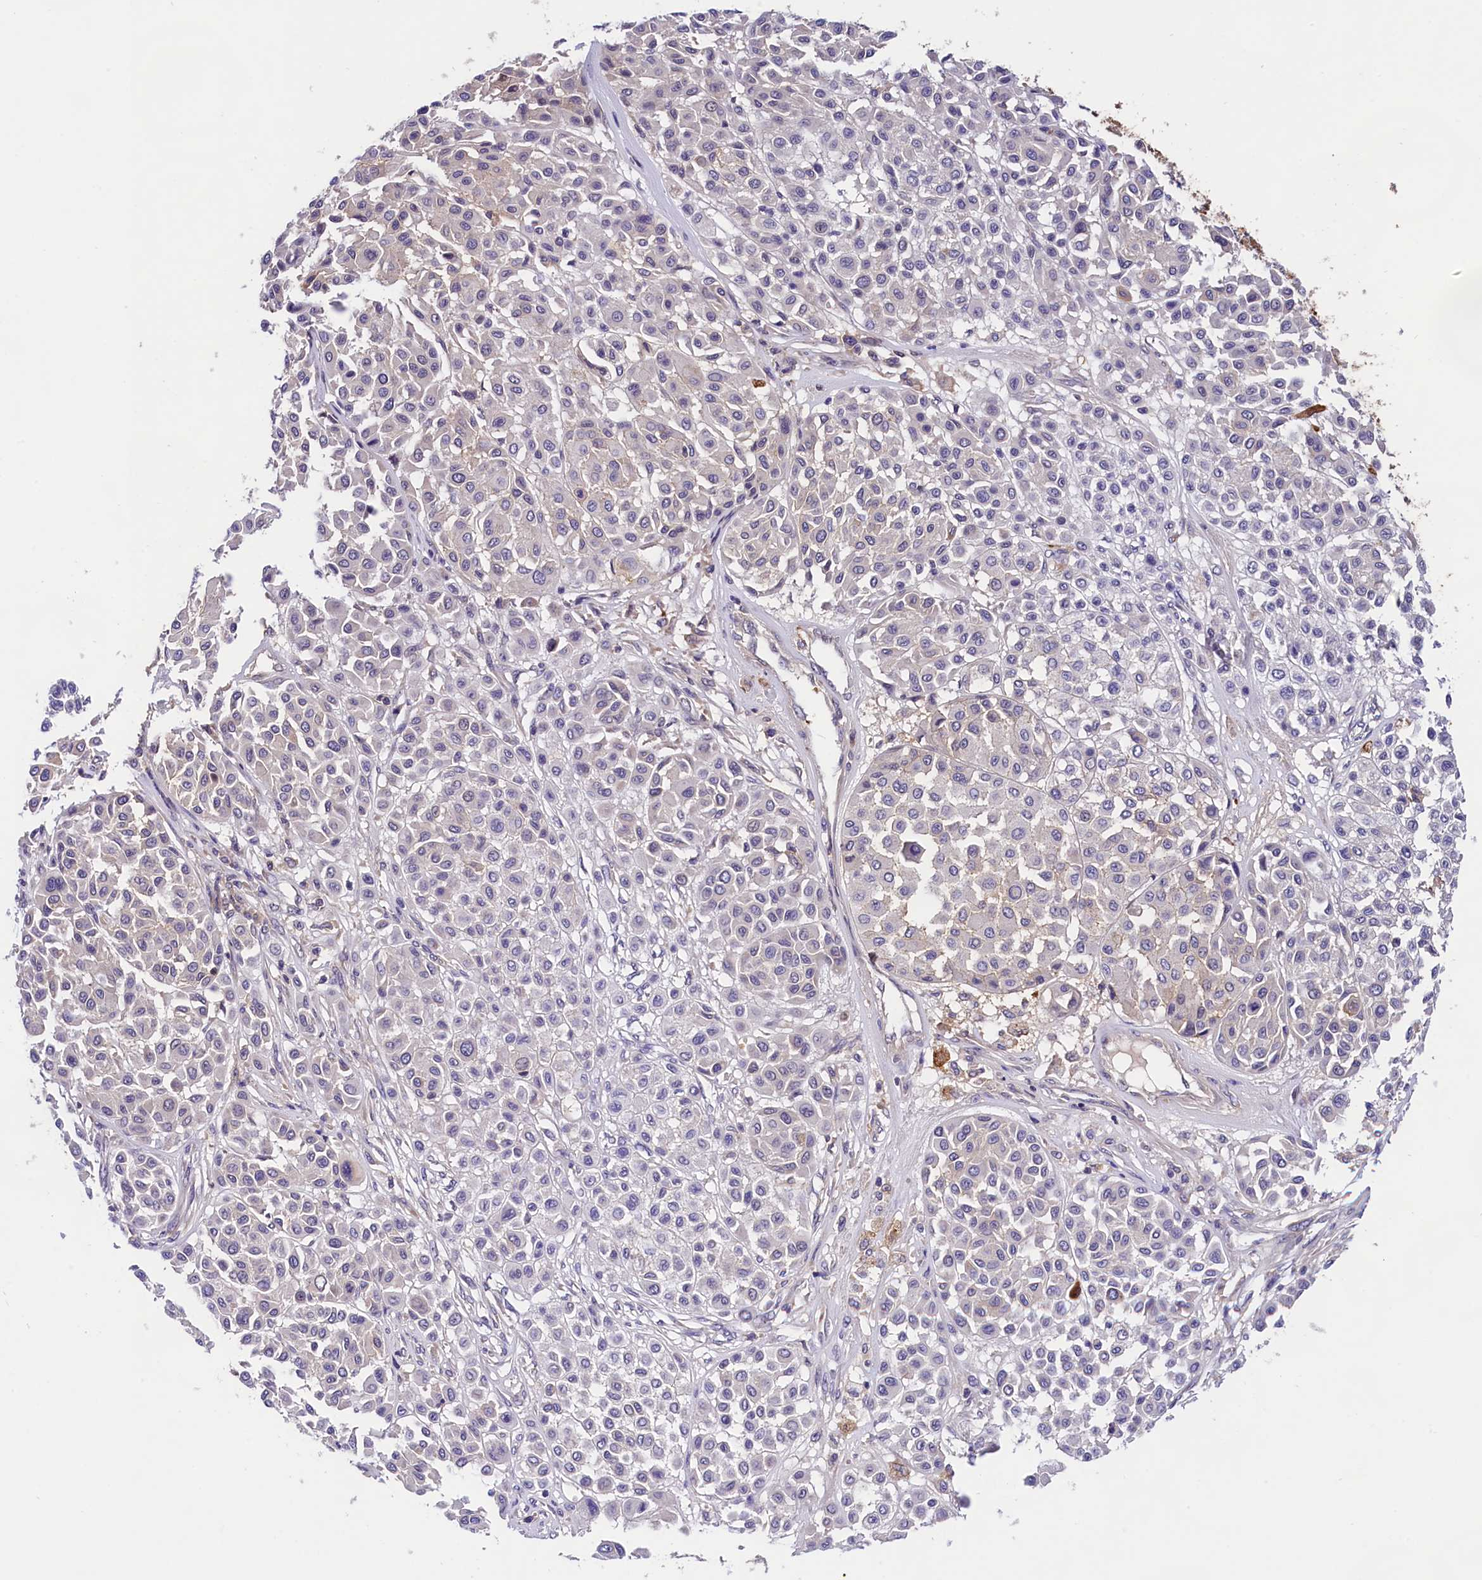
{"staining": {"intensity": "negative", "quantity": "none", "location": "none"}, "tissue": "melanoma", "cell_type": "Tumor cells", "image_type": "cancer", "snomed": [{"axis": "morphology", "description": "Malignant melanoma, Metastatic site"}, {"axis": "topography", "description": "Soft tissue"}], "caption": "Tumor cells are negative for protein expression in human melanoma.", "gene": "OAS3", "patient": {"sex": "male", "age": 41}}